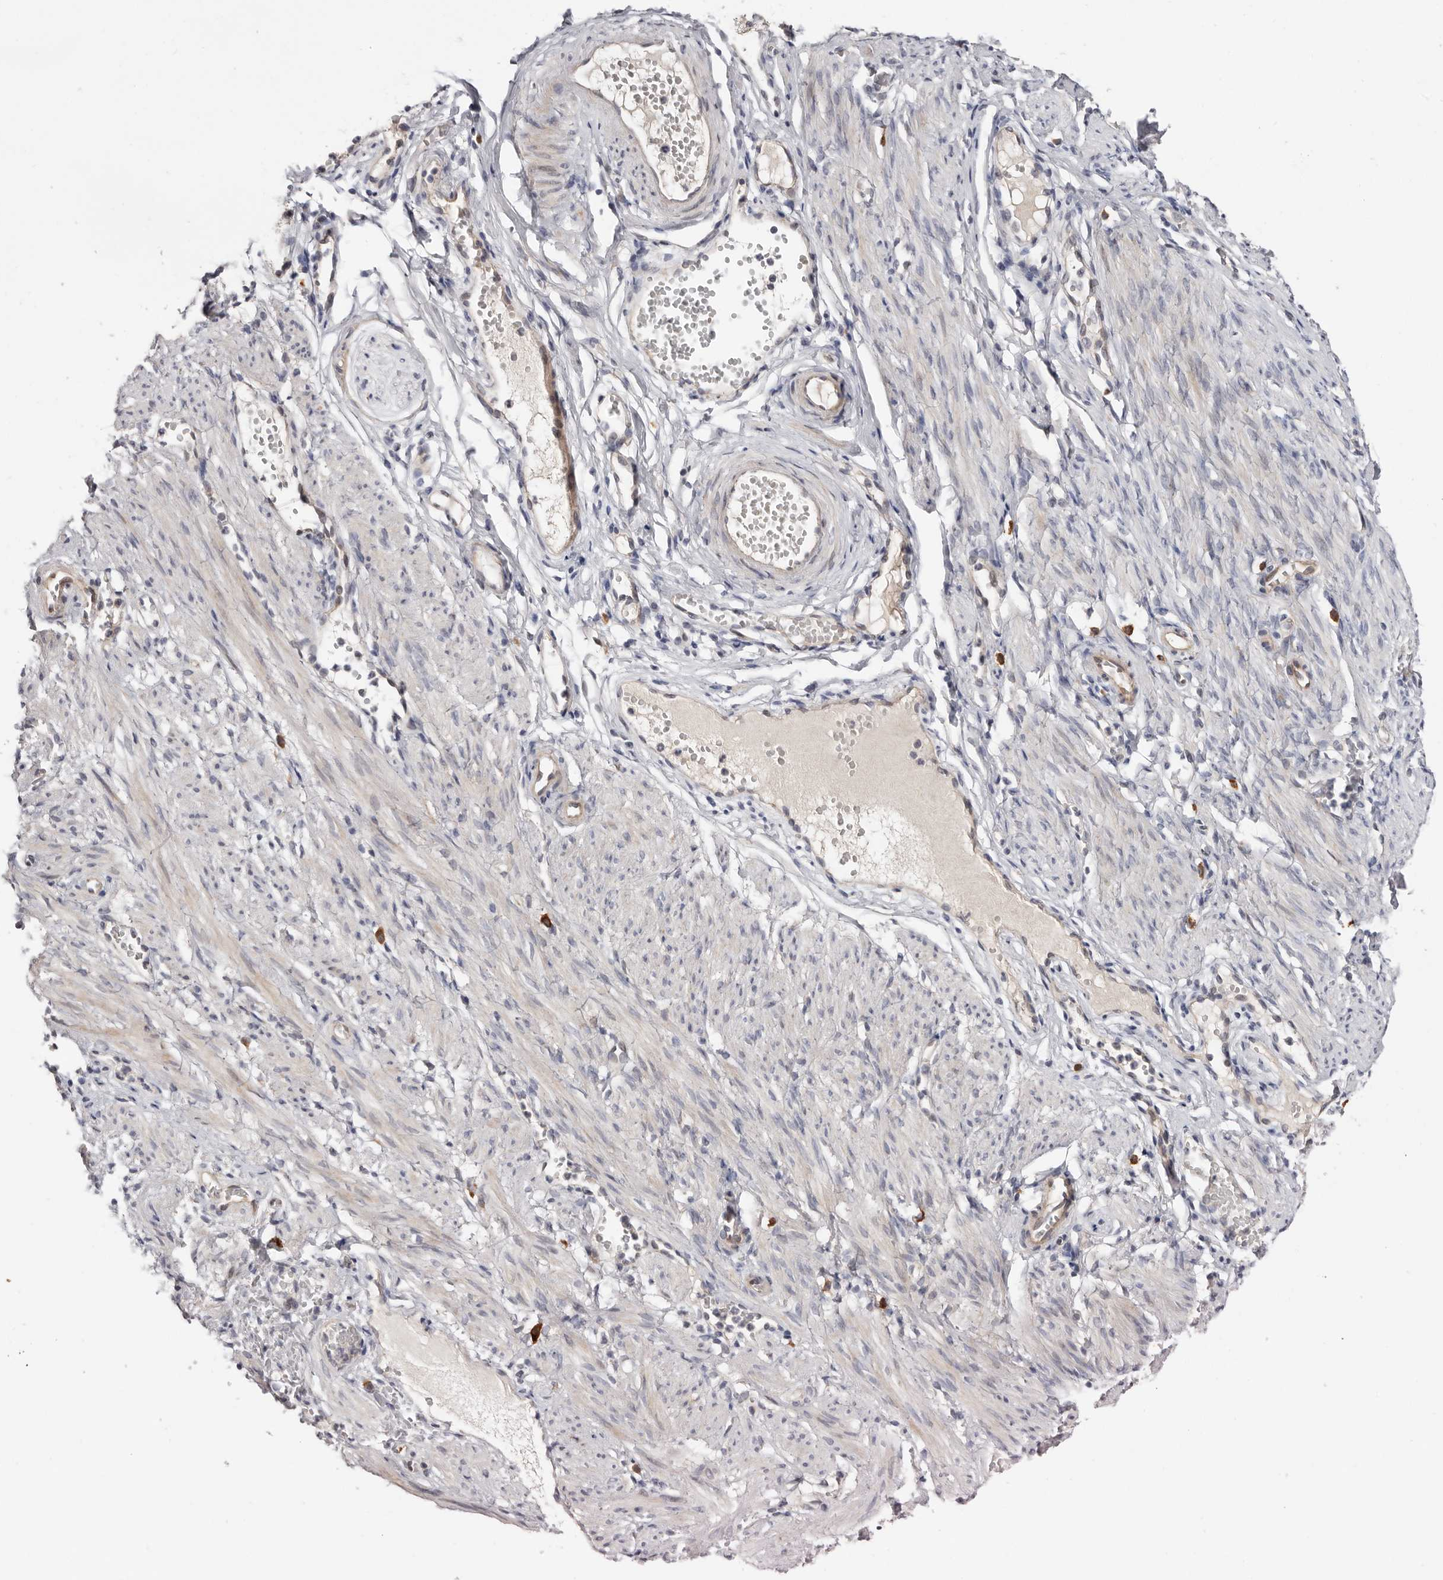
{"staining": {"intensity": "weak", "quantity": "<25%", "location": "cytoplasmic/membranous"}, "tissue": "adipose tissue", "cell_type": "Adipocytes", "image_type": "normal", "snomed": [{"axis": "morphology", "description": "Normal tissue, NOS"}, {"axis": "topography", "description": "Smooth muscle"}, {"axis": "topography", "description": "Peripheral nerve tissue"}], "caption": "The micrograph shows no staining of adipocytes in unremarkable adipose tissue.", "gene": "USH1C", "patient": {"sex": "female", "age": 39}}